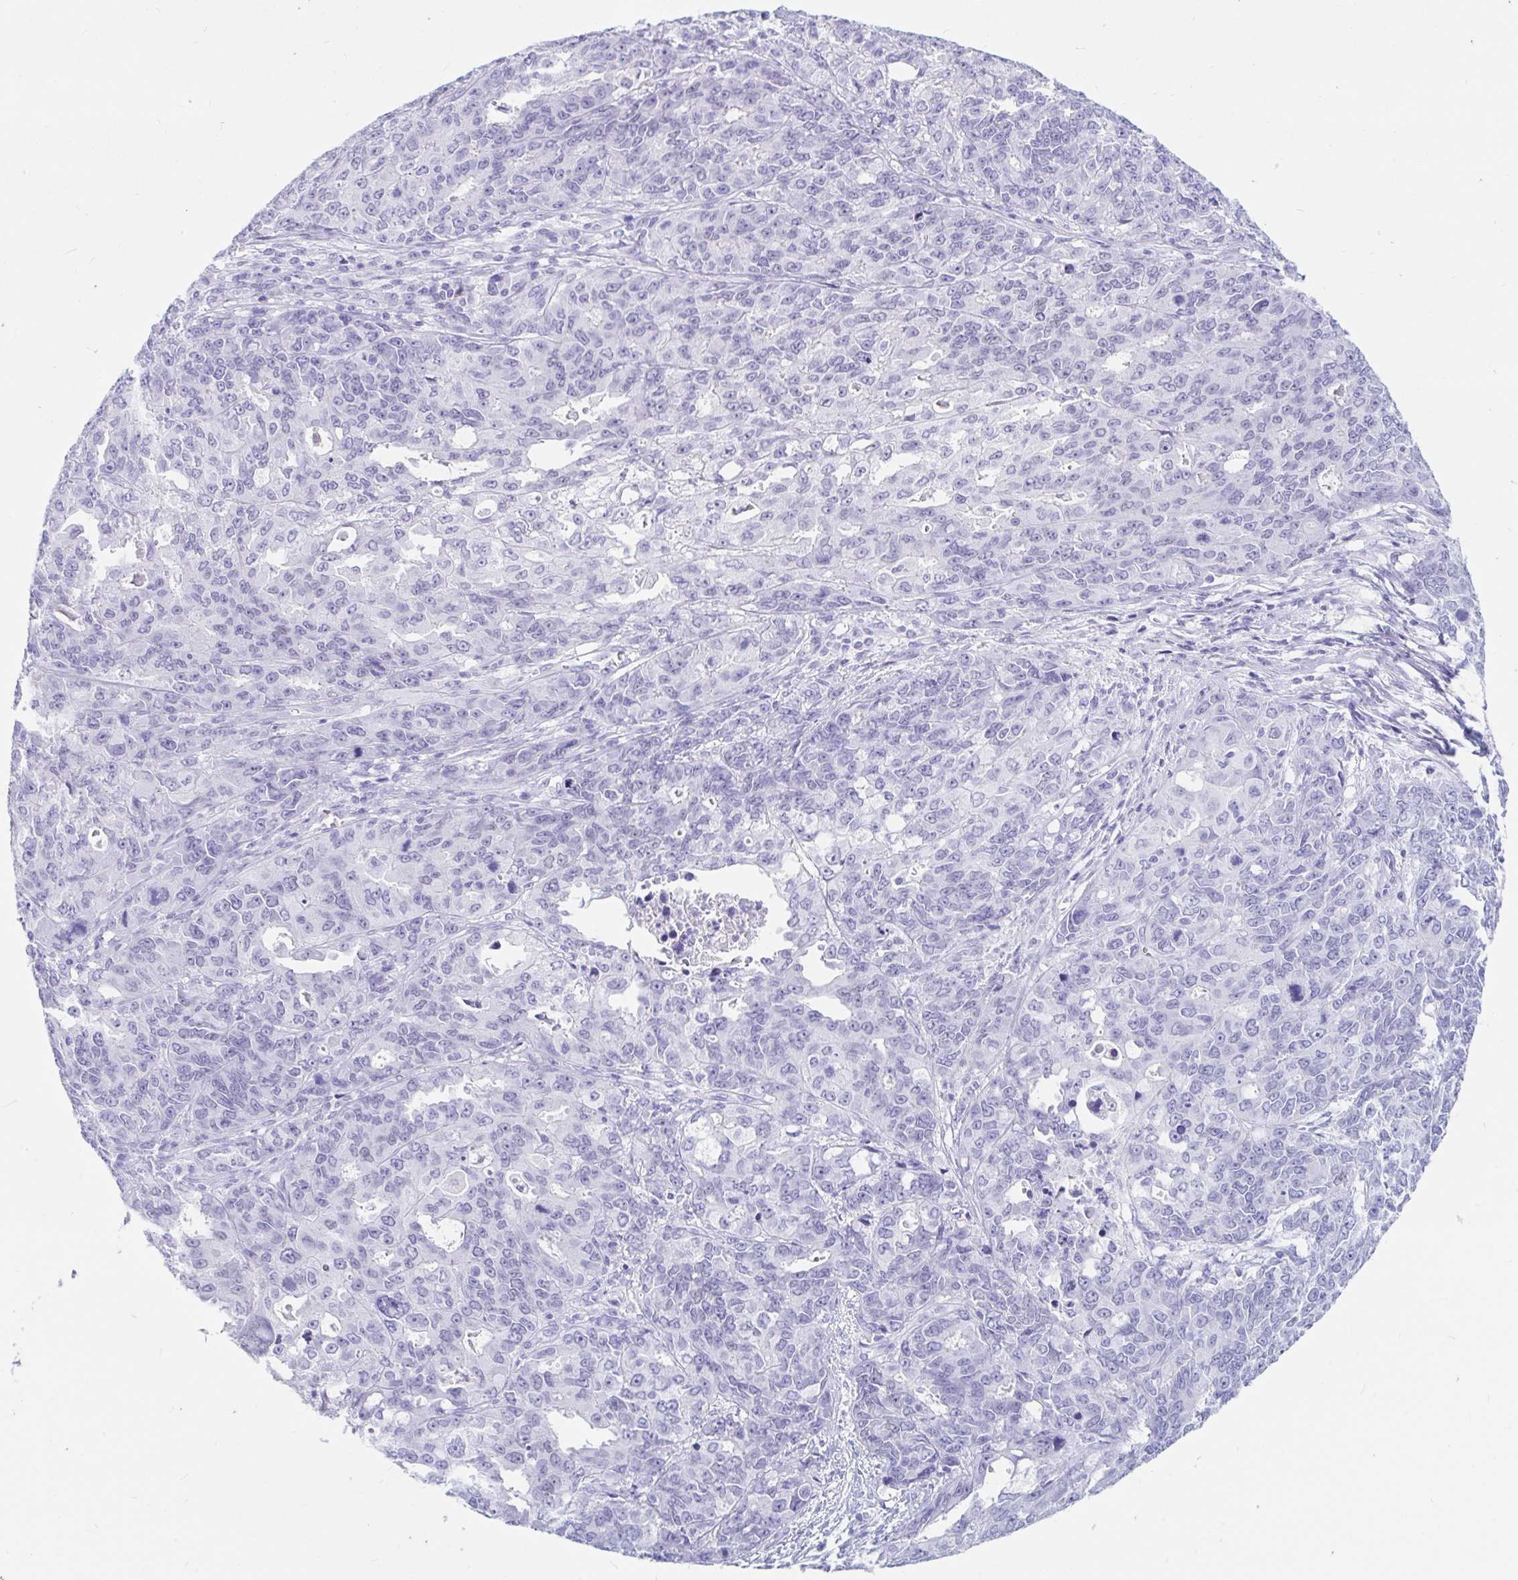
{"staining": {"intensity": "weak", "quantity": "<25%", "location": "nuclear"}, "tissue": "endometrial cancer", "cell_type": "Tumor cells", "image_type": "cancer", "snomed": [{"axis": "morphology", "description": "Adenocarcinoma, NOS"}, {"axis": "topography", "description": "Uterus"}], "caption": "Immunohistochemistry image of endometrial adenocarcinoma stained for a protein (brown), which demonstrates no staining in tumor cells.", "gene": "OR6T1", "patient": {"sex": "female", "age": 79}}